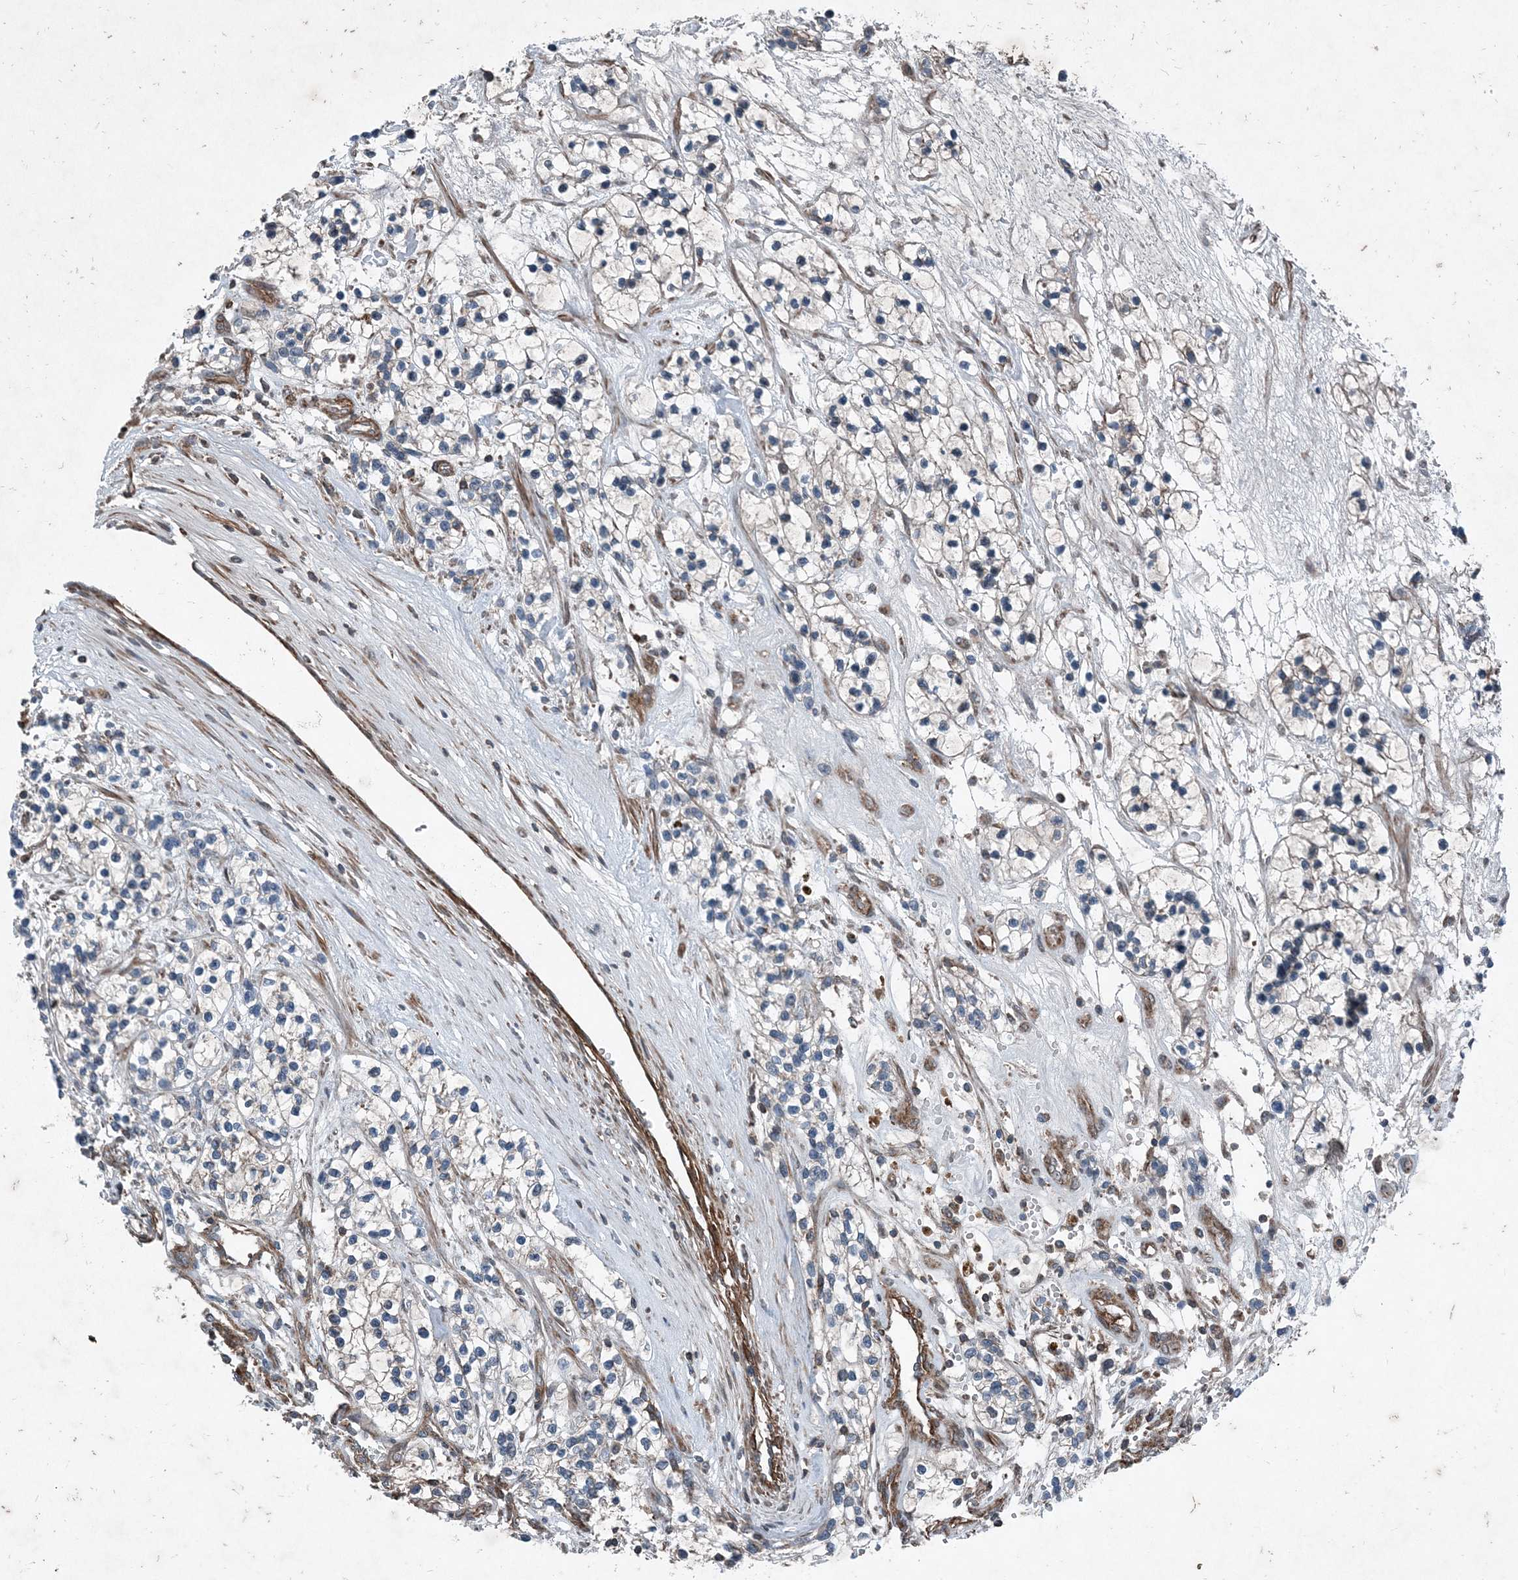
{"staining": {"intensity": "negative", "quantity": "none", "location": "none"}, "tissue": "renal cancer", "cell_type": "Tumor cells", "image_type": "cancer", "snomed": [{"axis": "morphology", "description": "Adenocarcinoma, NOS"}, {"axis": "topography", "description": "Kidney"}], "caption": "An image of human renal adenocarcinoma is negative for staining in tumor cells.", "gene": "NDUFA2", "patient": {"sex": "female", "age": 57}}